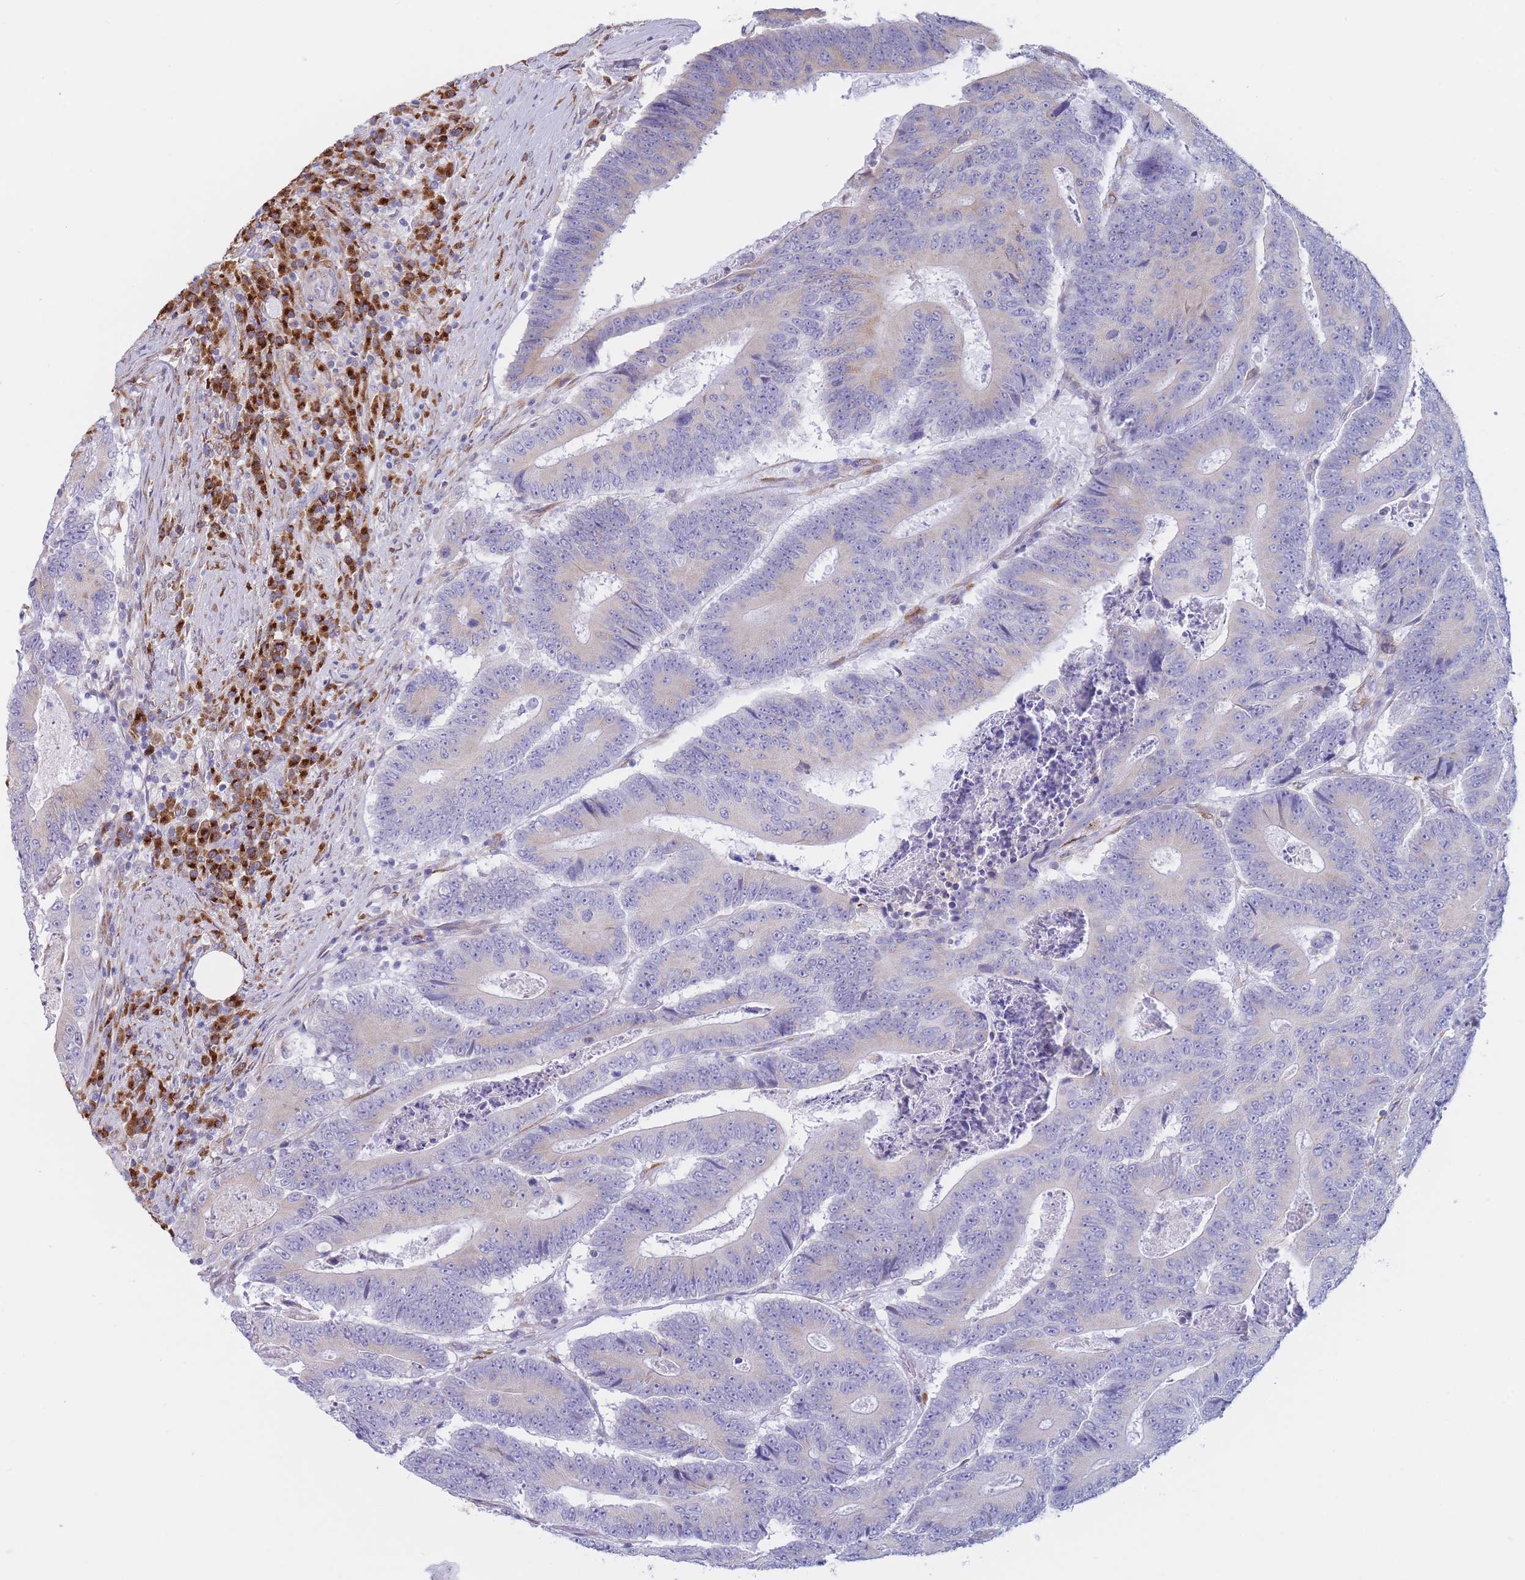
{"staining": {"intensity": "negative", "quantity": "none", "location": "none"}, "tissue": "colorectal cancer", "cell_type": "Tumor cells", "image_type": "cancer", "snomed": [{"axis": "morphology", "description": "Adenocarcinoma, NOS"}, {"axis": "topography", "description": "Colon"}], "caption": "Histopathology image shows no protein staining in tumor cells of colorectal adenocarcinoma tissue.", "gene": "MRPL30", "patient": {"sex": "male", "age": 83}}